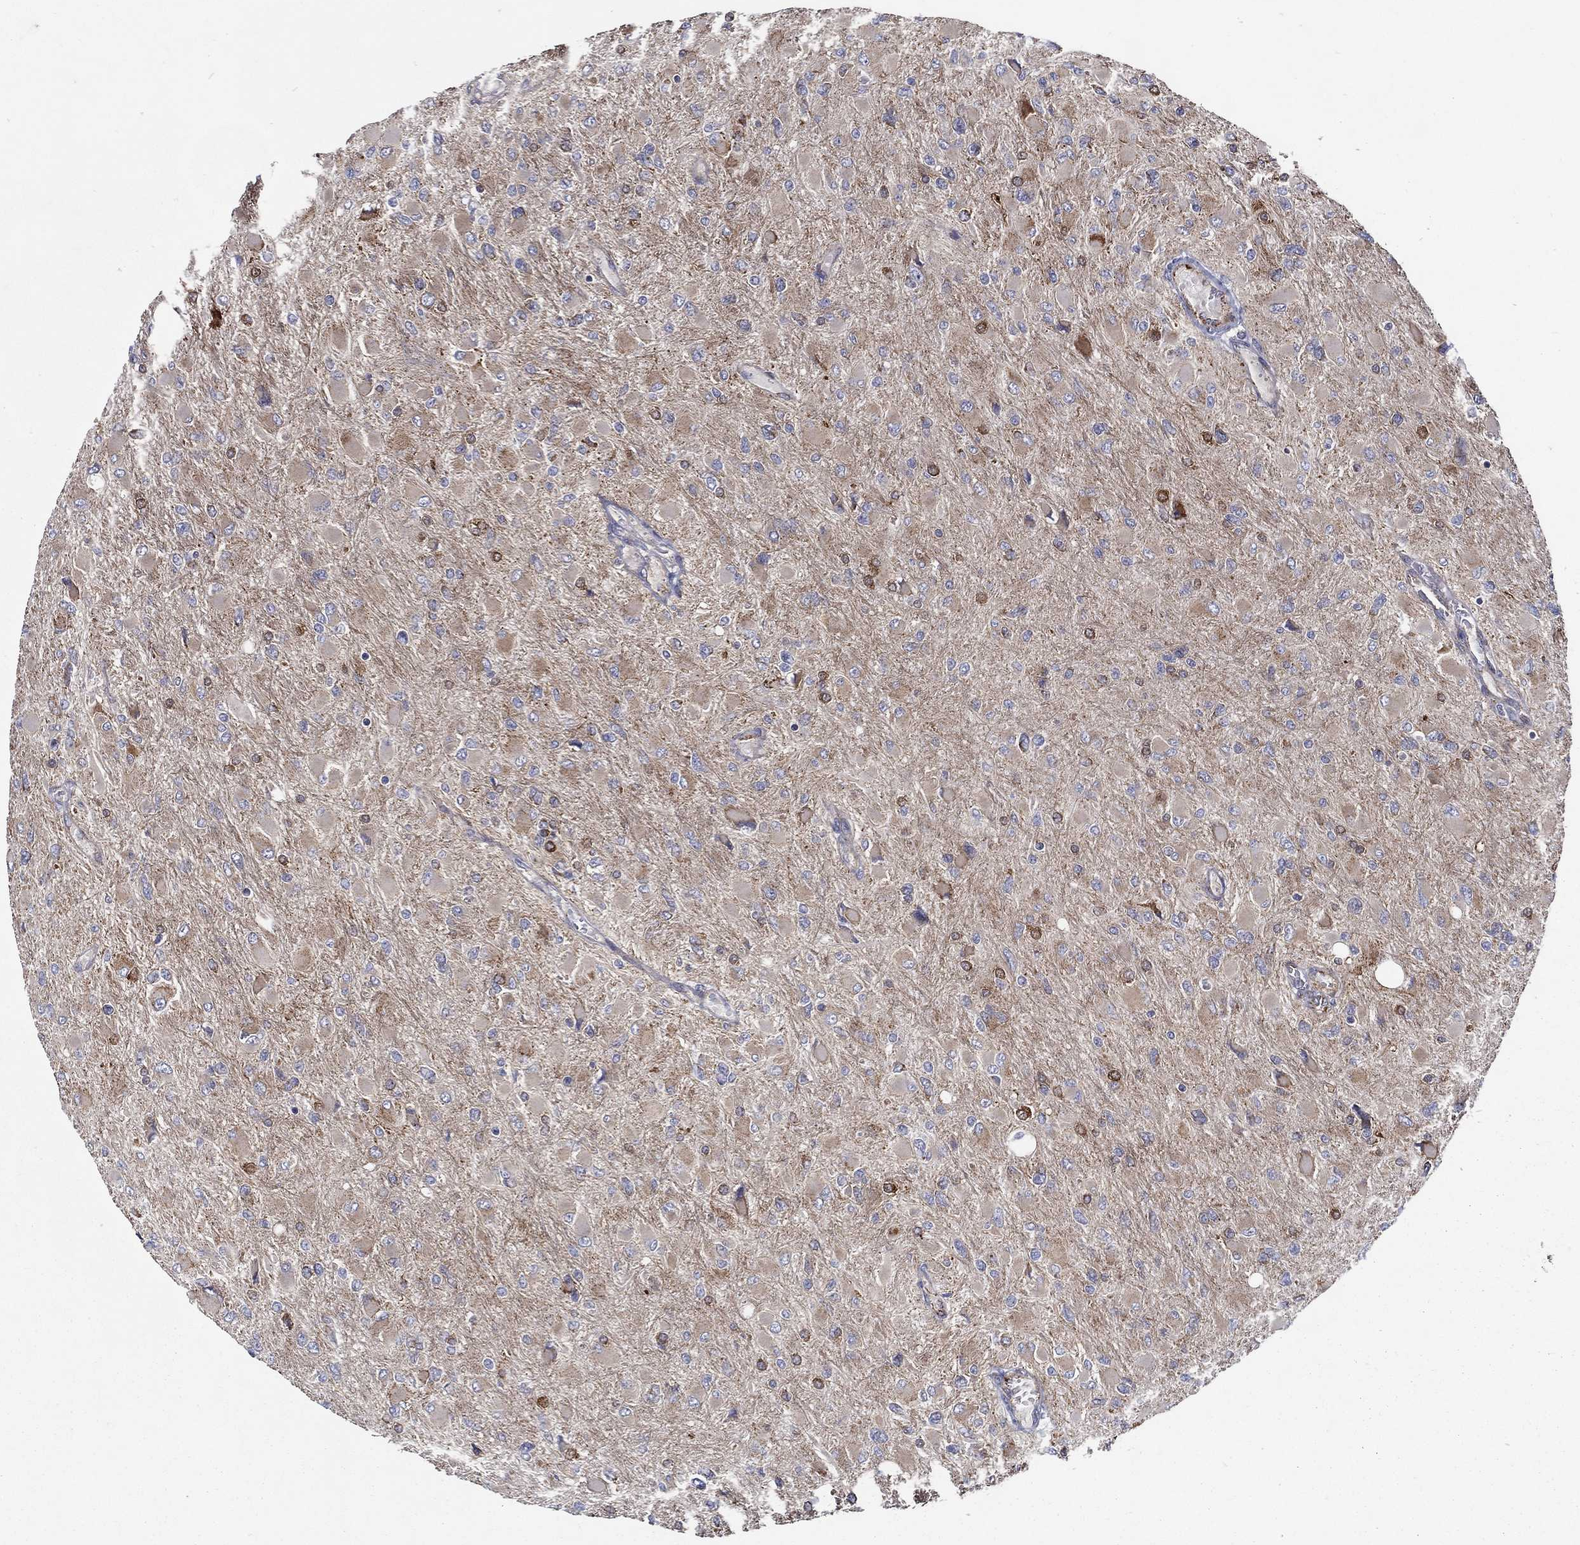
{"staining": {"intensity": "moderate", "quantity": "<25%", "location": "cytoplasmic/membranous"}, "tissue": "glioma", "cell_type": "Tumor cells", "image_type": "cancer", "snomed": [{"axis": "morphology", "description": "Glioma, malignant, High grade"}, {"axis": "topography", "description": "Cerebral cortex"}], "caption": "Glioma stained for a protein (brown) reveals moderate cytoplasmic/membranous positive expression in about <25% of tumor cells.", "gene": "ARHGAP11A", "patient": {"sex": "female", "age": 36}}